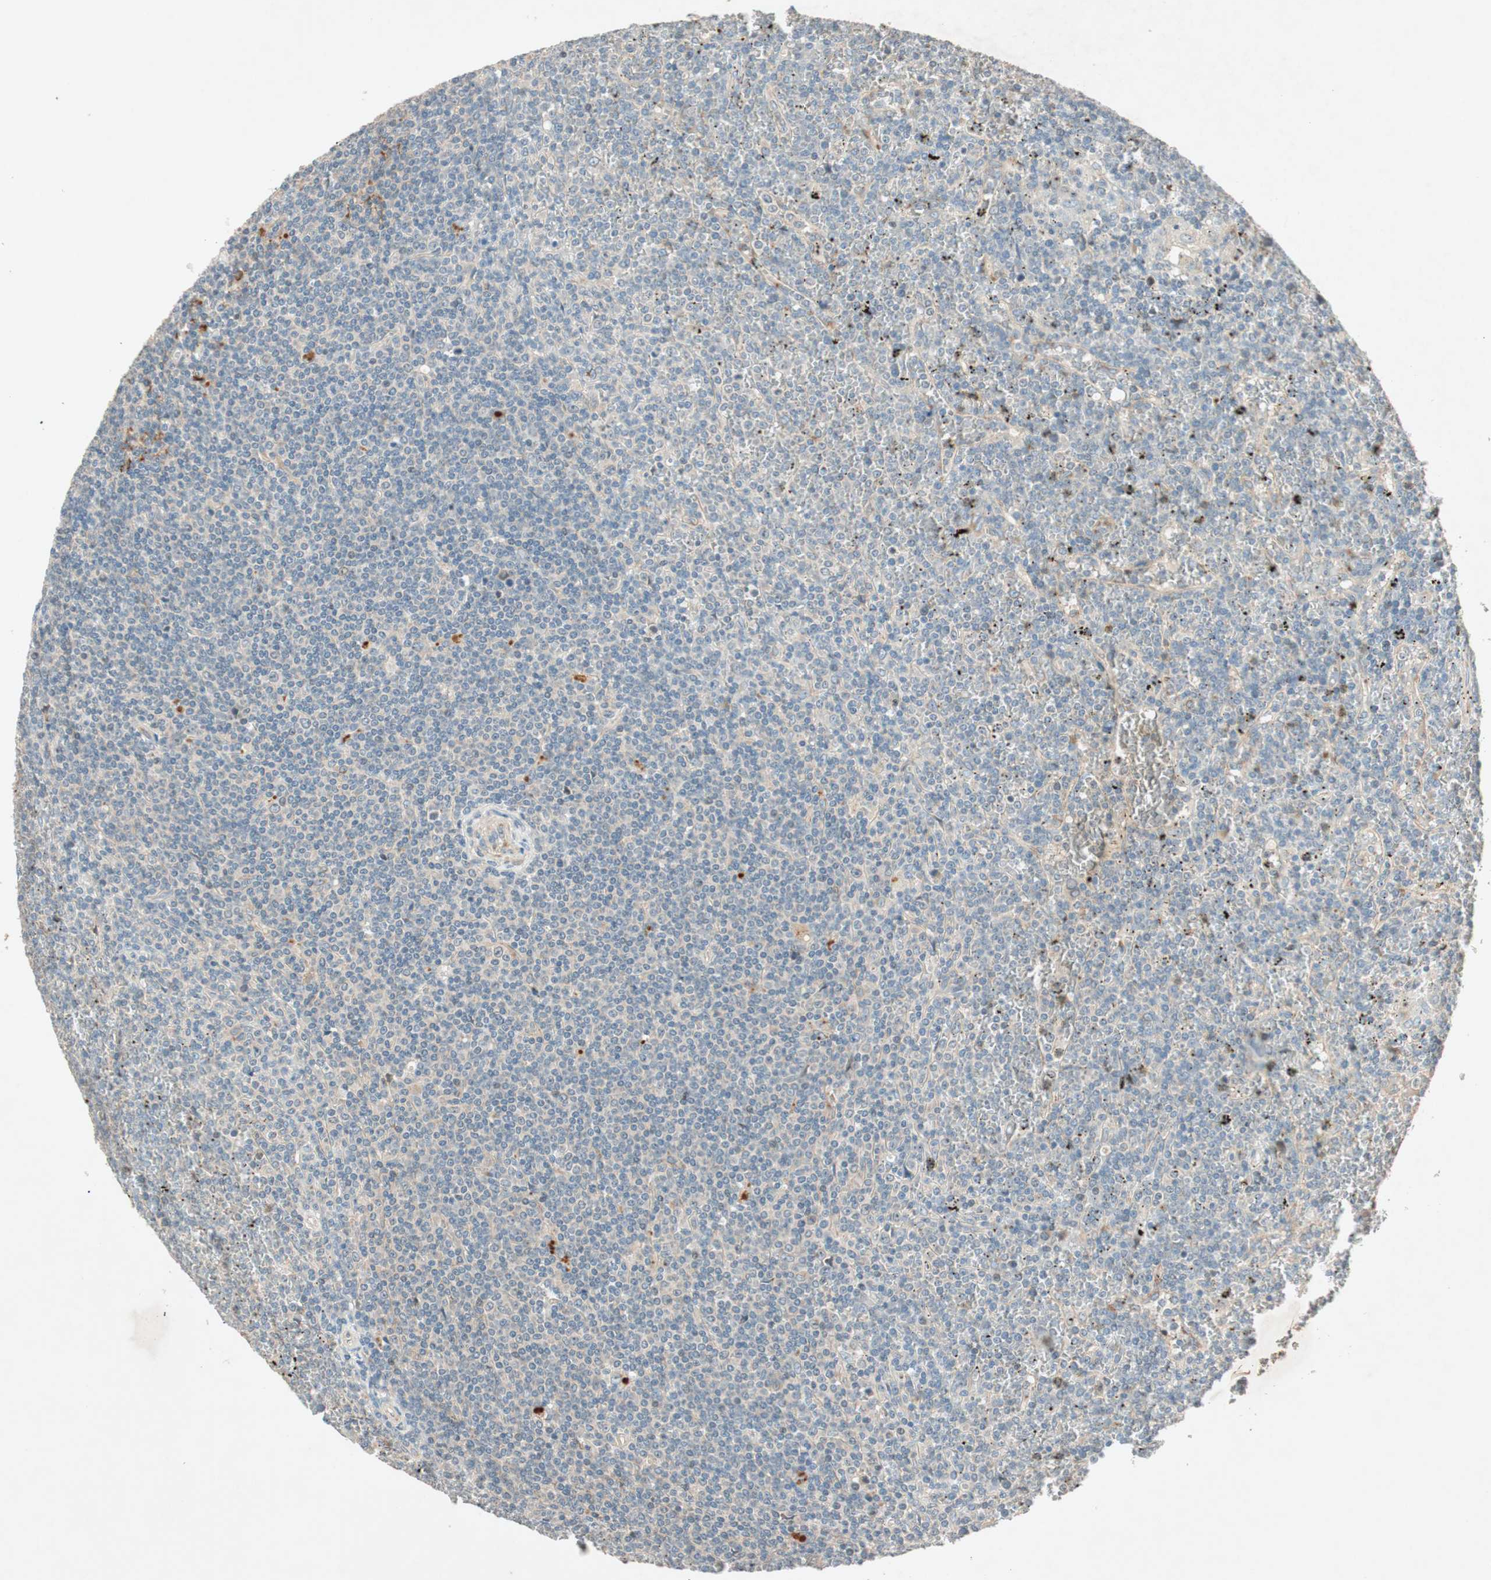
{"staining": {"intensity": "negative", "quantity": "none", "location": "none"}, "tissue": "lymphoma", "cell_type": "Tumor cells", "image_type": "cancer", "snomed": [{"axis": "morphology", "description": "Malignant lymphoma, non-Hodgkin's type, Low grade"}, {"axis": "topography", "description": "Spleen"}], "caption": "Immunohistochemical staining of low-grade malignant lymphoma, non-Hodgkin's type shows no significant staining in tumor cells.", "gene": "EPHA6", "patient": {"sex": "female", "age": 19}}